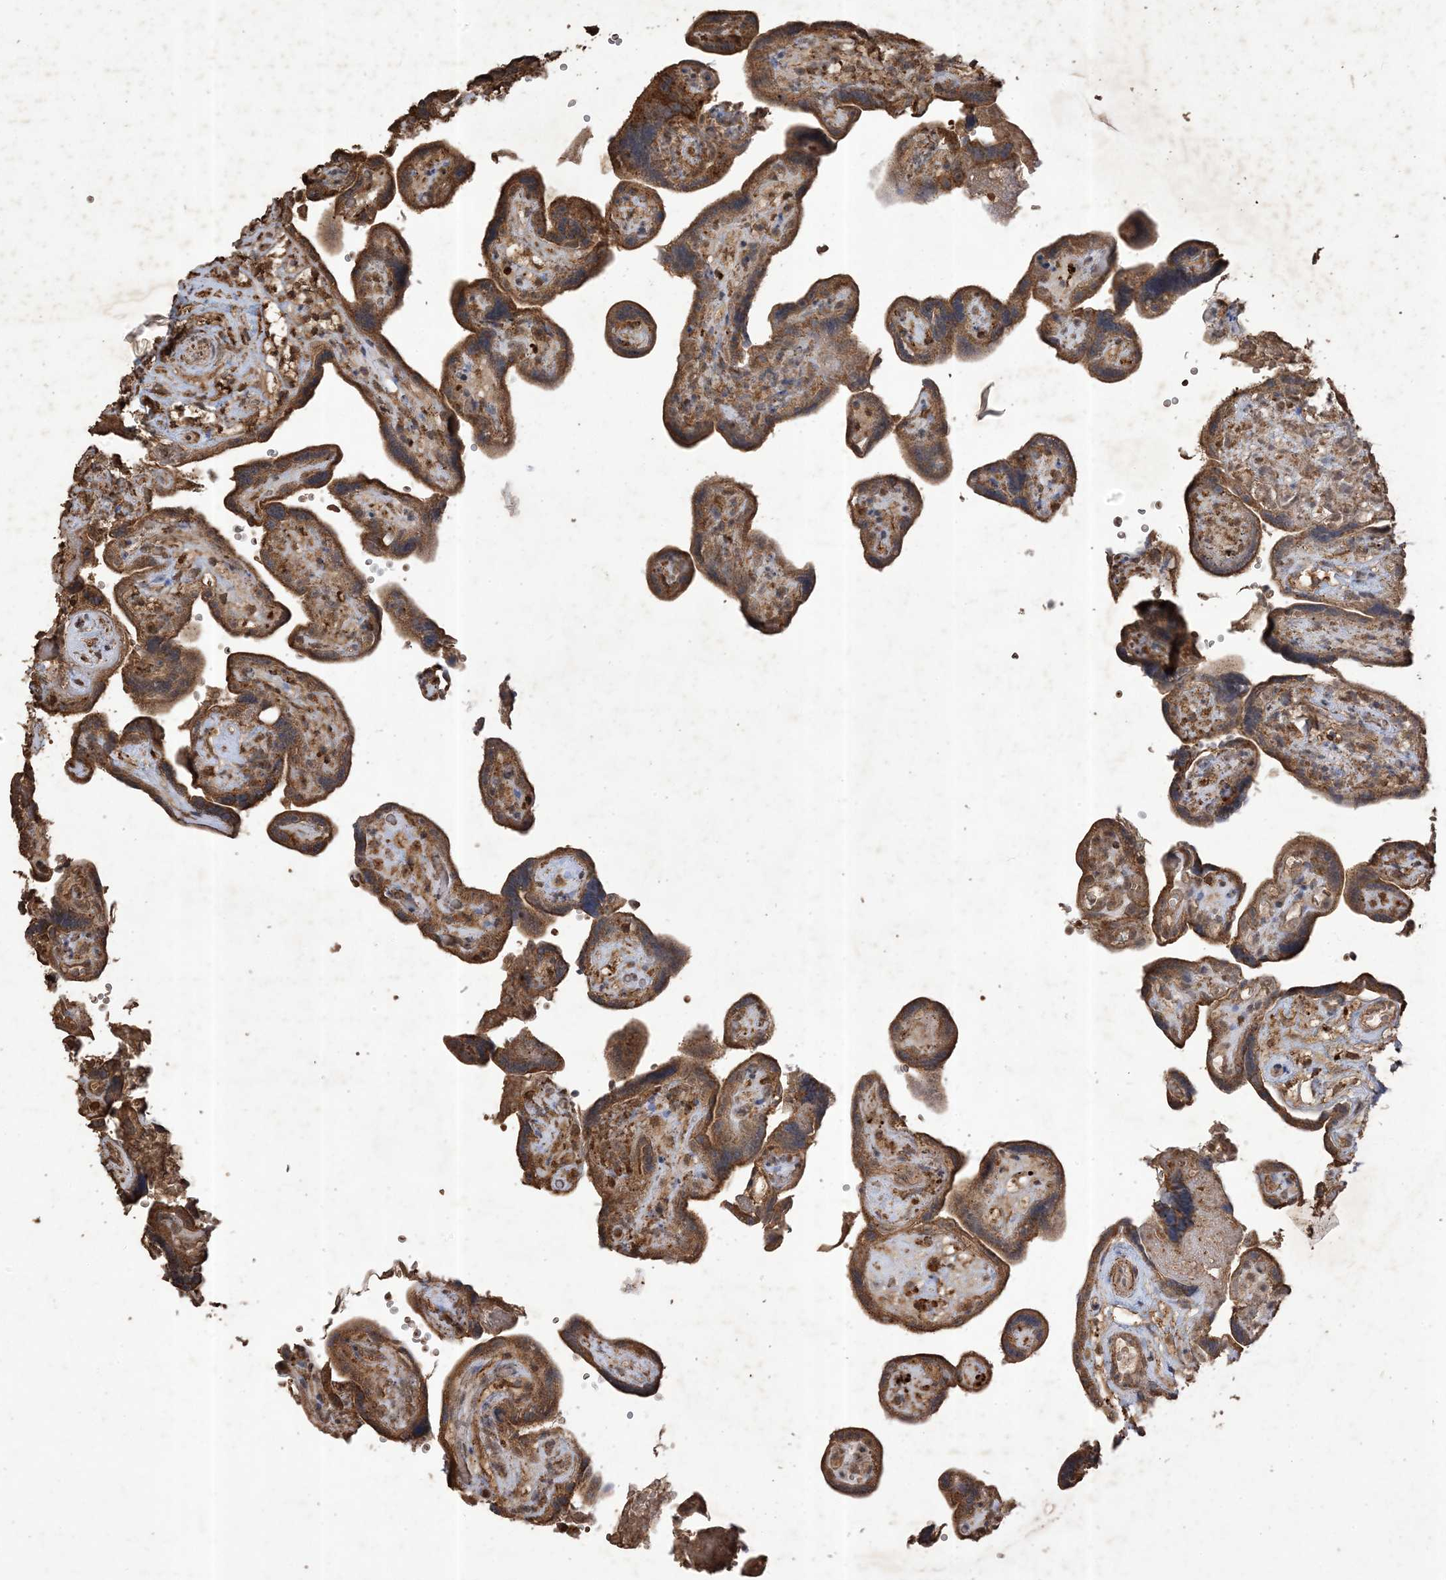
{"staining": {"intensity": "weak", "quantity": ">75%", "location": "cytoplasmic/membranous"}, "tissue": "placenta", "cell_type": "Decidual cells", "image_type": "normal", "snomed": [{"axis": "morphology", "description": "Normal tissue, NOS"}, {"axis": "topography", "description": "Placenta"}], "caption": "Immunohistochemical staining of benign human placenta exhibits >75% levels of weak cytoplasmic/membranous protein staining in approximately >75% of decidual cells.", "gene": "HPS4", "patient": {"sex": "female", "age": 30}}